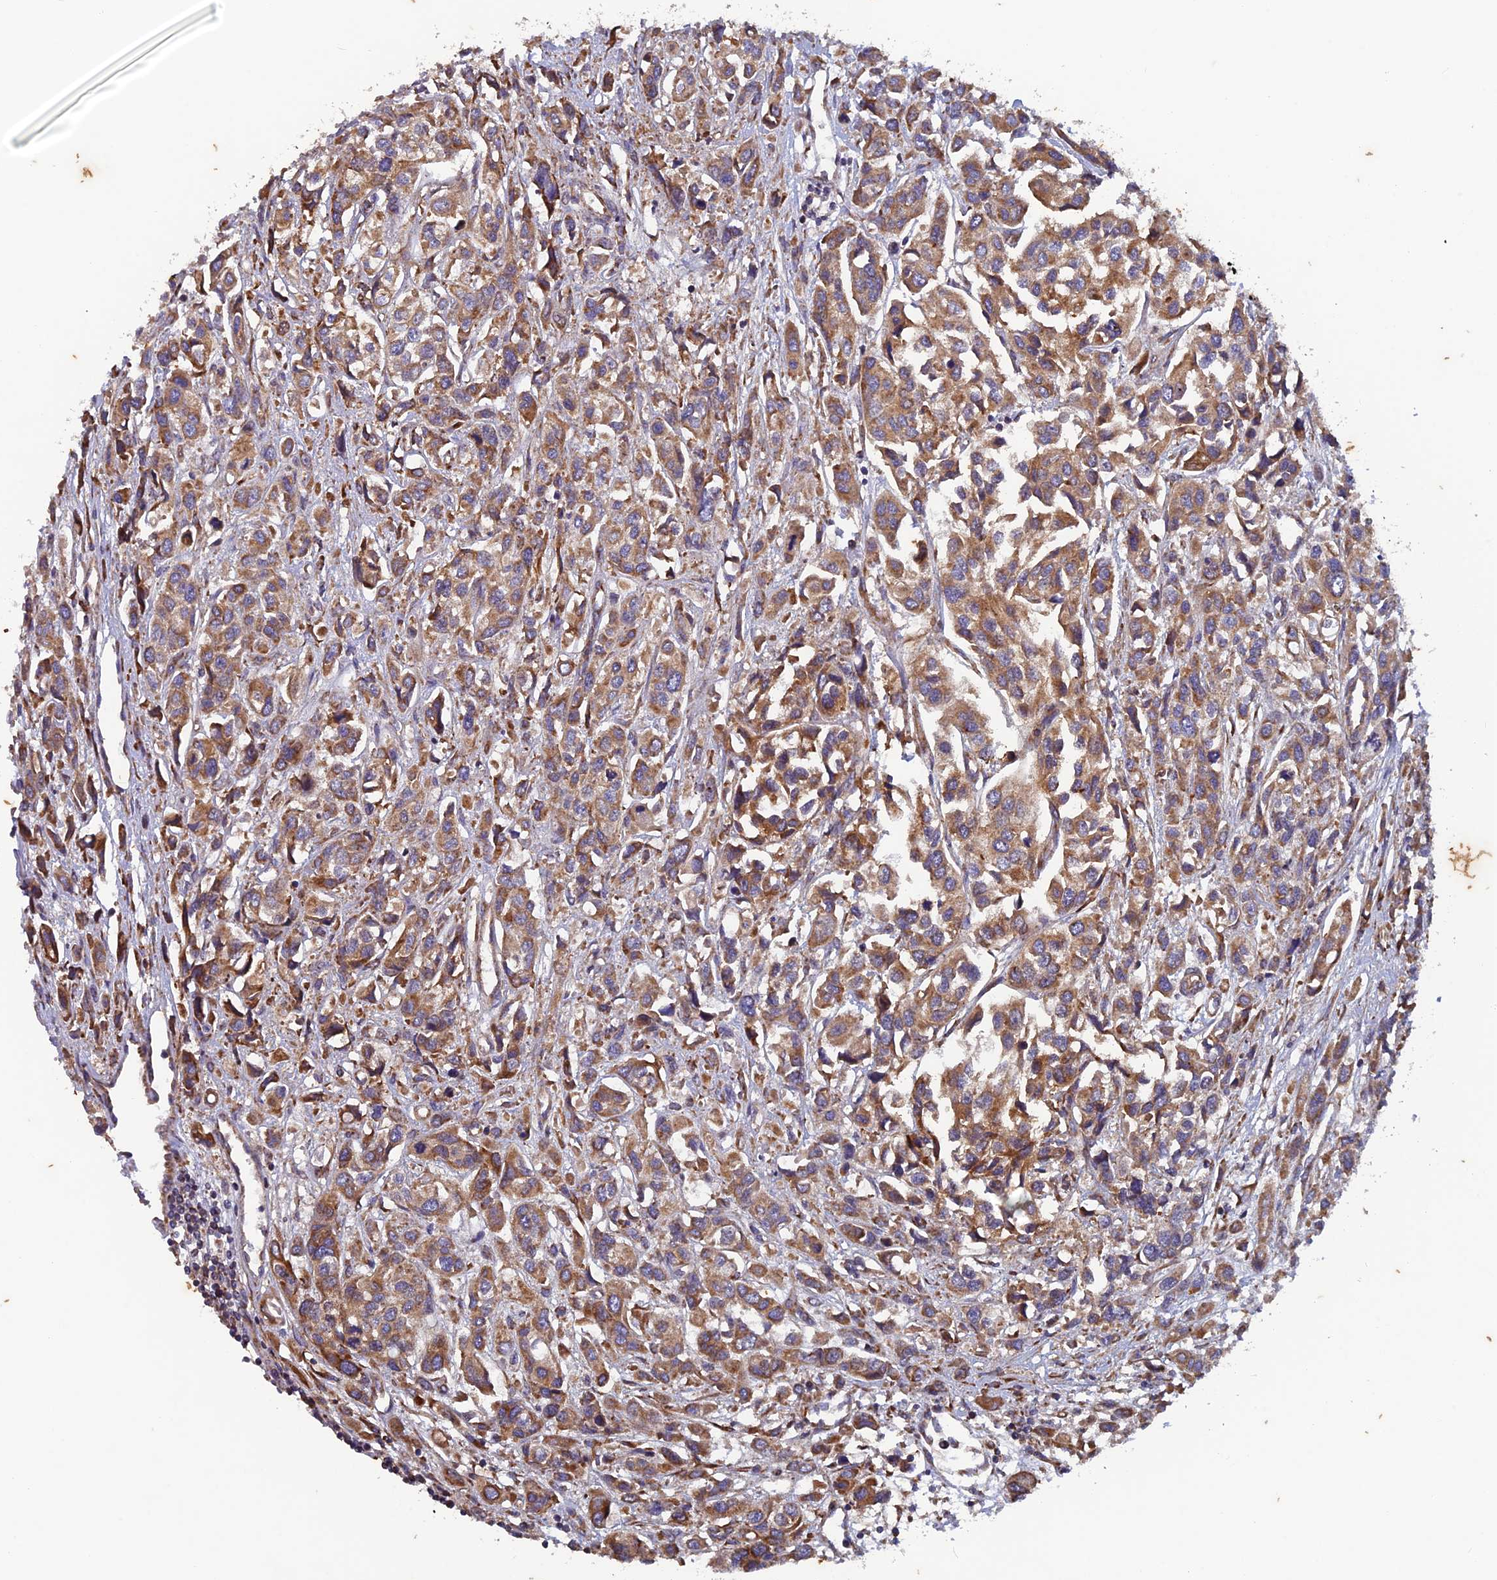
{"staining": {"intensity": "moderate", "quantity": ">75%", "location": "cytoplasmic/membranous"}, "tissue": "urothelial cancer", "cell_type": "Tumor cells", "image_type": "cancer", "snomed": [{"axis": "morphology", "description": "Urothelial carcinoma, High grade"}, {"axis": "topography", "description": "Urinary bladder"}], "caption": "An image showing moderate cytoplasmic/membranous positivity in about >75% of tumor cells in high-grade urothelial carcinoma, as visualized by brown immunohistochemical staining.", "gene": "AP4S1", "patient": {"sex": "male", "age": 67}}